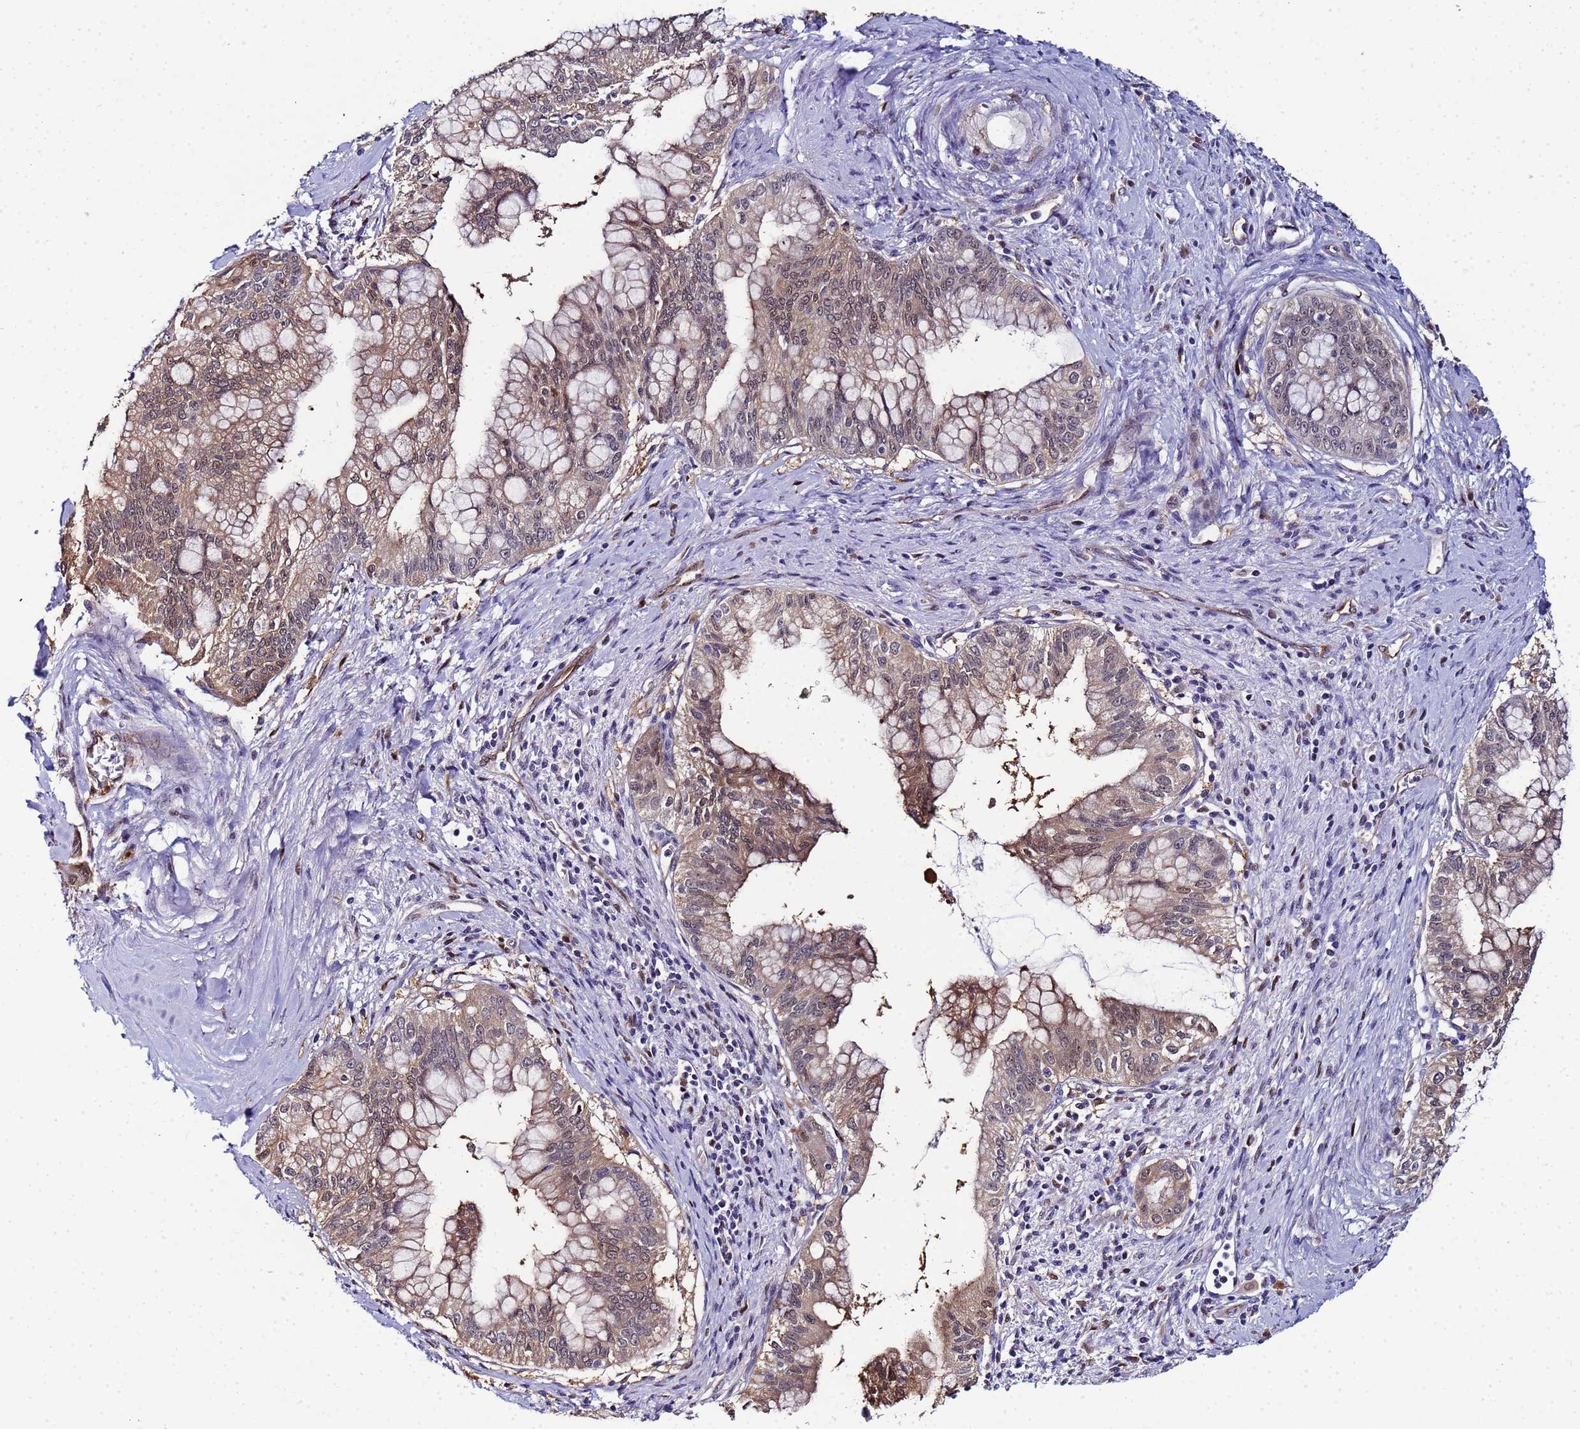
{"staining": {"intensity": "moderate", "quantity": ">75%", "location": "cytoplasmic/membranous,nuclear"}, "tissue": "pancreatic cancer", "cell_type": "Tumor cells", "image_type": "cancer", "snomed": [{"axis": "morphology", "description": "Adenocarcinoma, NOS"}, {"axis": "topography", "description": "Pancreas"}], "caption": "Moderate cytoplasmic/membranous and nuclear positivity is present in approximately >75% of tumor cells in pancreatic cancer. (Stains: DAB (3,3'-diaminobenzidine) in brown, nuclei in blue, Microscopy: brightfield microscopy at high magnification).", "gene": "SLC25A37", "patient": {"sex": "male", "age": 46}}